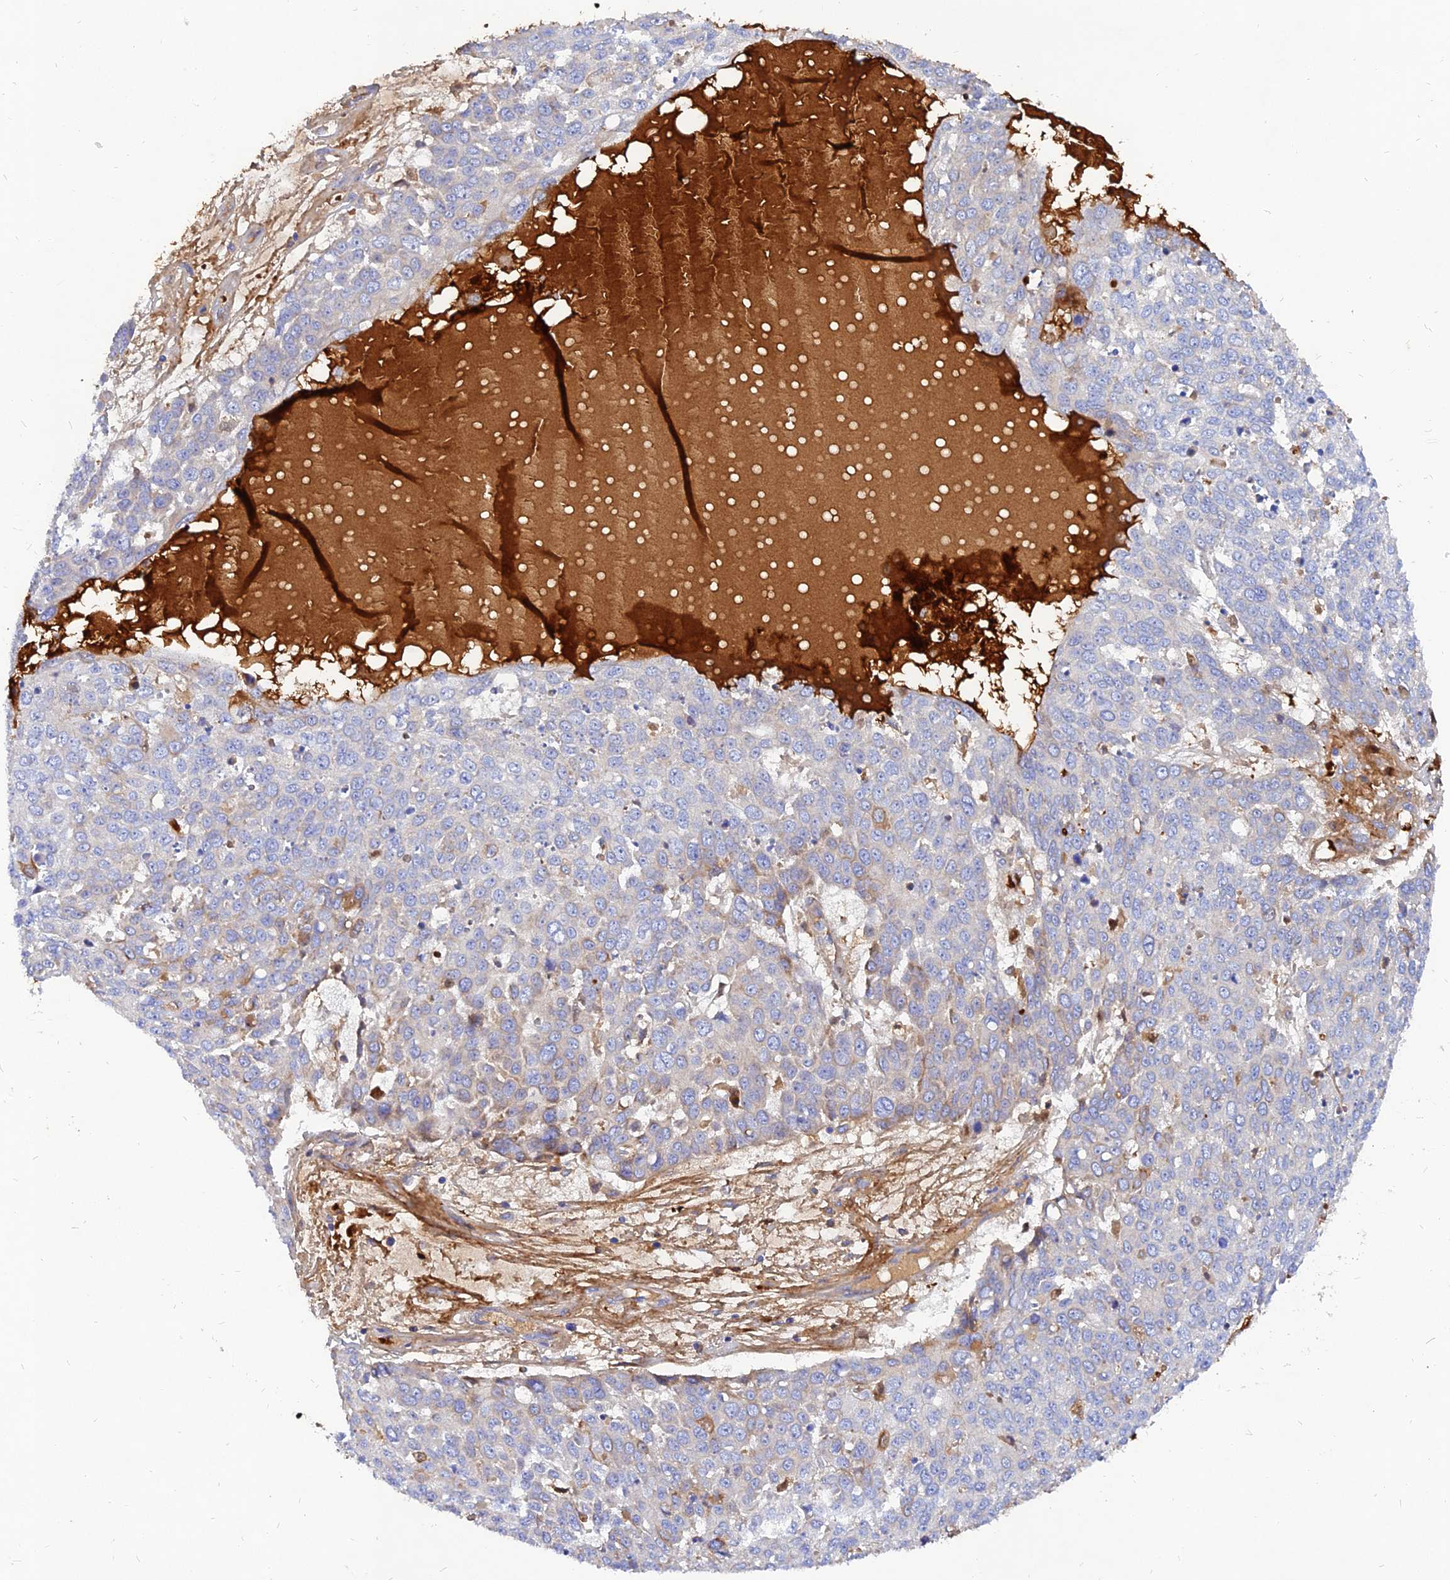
{"staining": {"intensity": "moderate", "quantity": "<25%", "location": "cytoplasmic/membranous"}, "tissue": "skin cancer", "cell_type": "Tumor cells", "image_type": "cancer", "snomed": [{"axis": "morphology", "description": "Squamous cell carcinoma, NOS"}, {"axis": "topography", "description": "Skin"}], "caption": "Moderate cytoplasmic/membranous positivity is present in approximately <25% of tumor cells in skin cancer (squamous cell carcinoma).", "gene": "MROH1", "patient": {"sex": "male", "age": 71}}